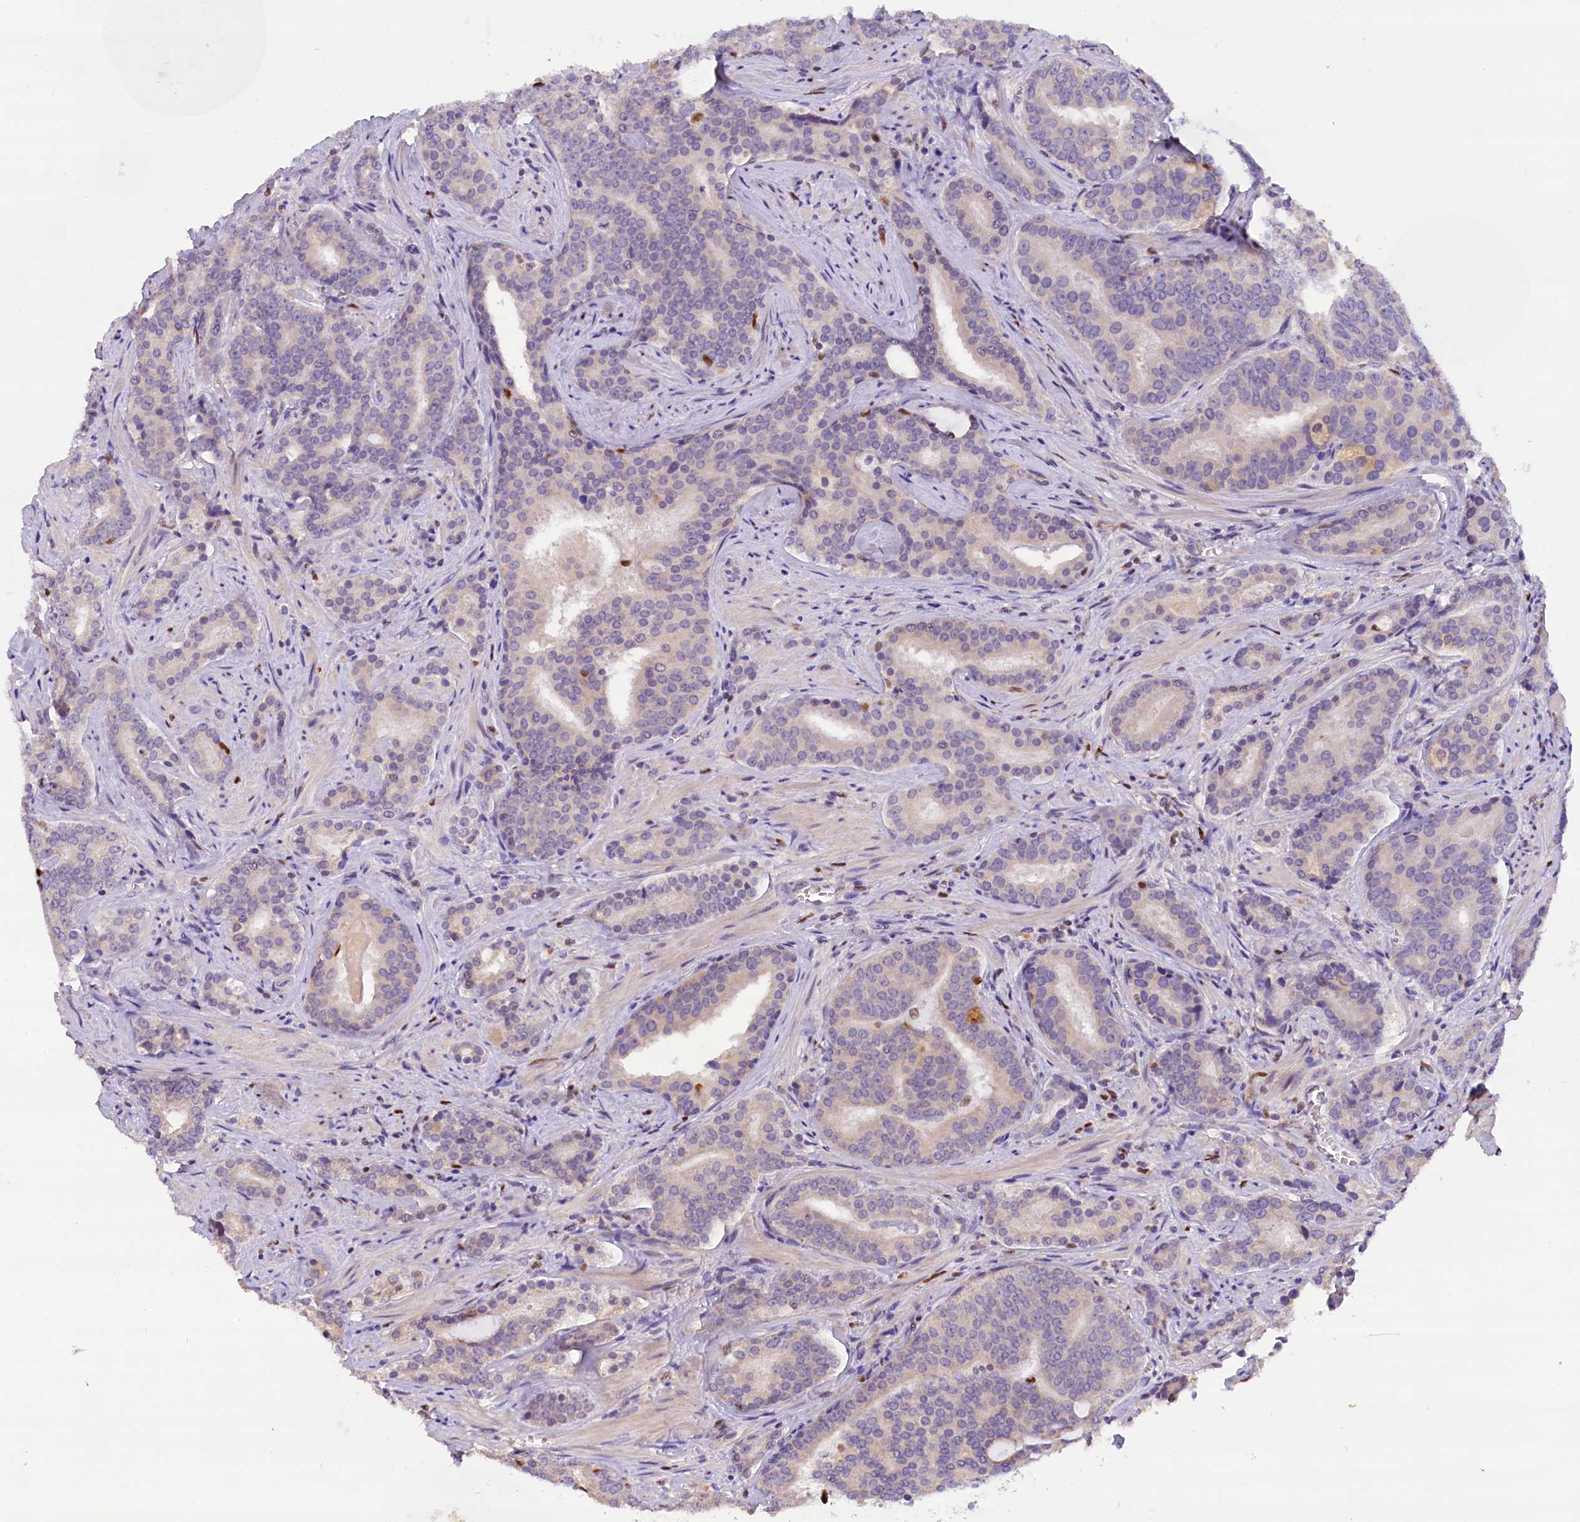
{"staining": {"intensity": "negative", "quantity": "none", "location": "none"}, "tissue": "prostate cancer", "cell_type": "Tumor cells", "image_type": "cancer", "snomed": [{"axis": "morphology", "description": "Adenocarcinoma, High grade"}, {"axis": "topography", "description": "Prostate"}], "caption": "Image shows no protein staining in tumor cells of prostate cancer tissue.", "gene": "BTBD9", "patient": {"sex": "male", "age": 55}}